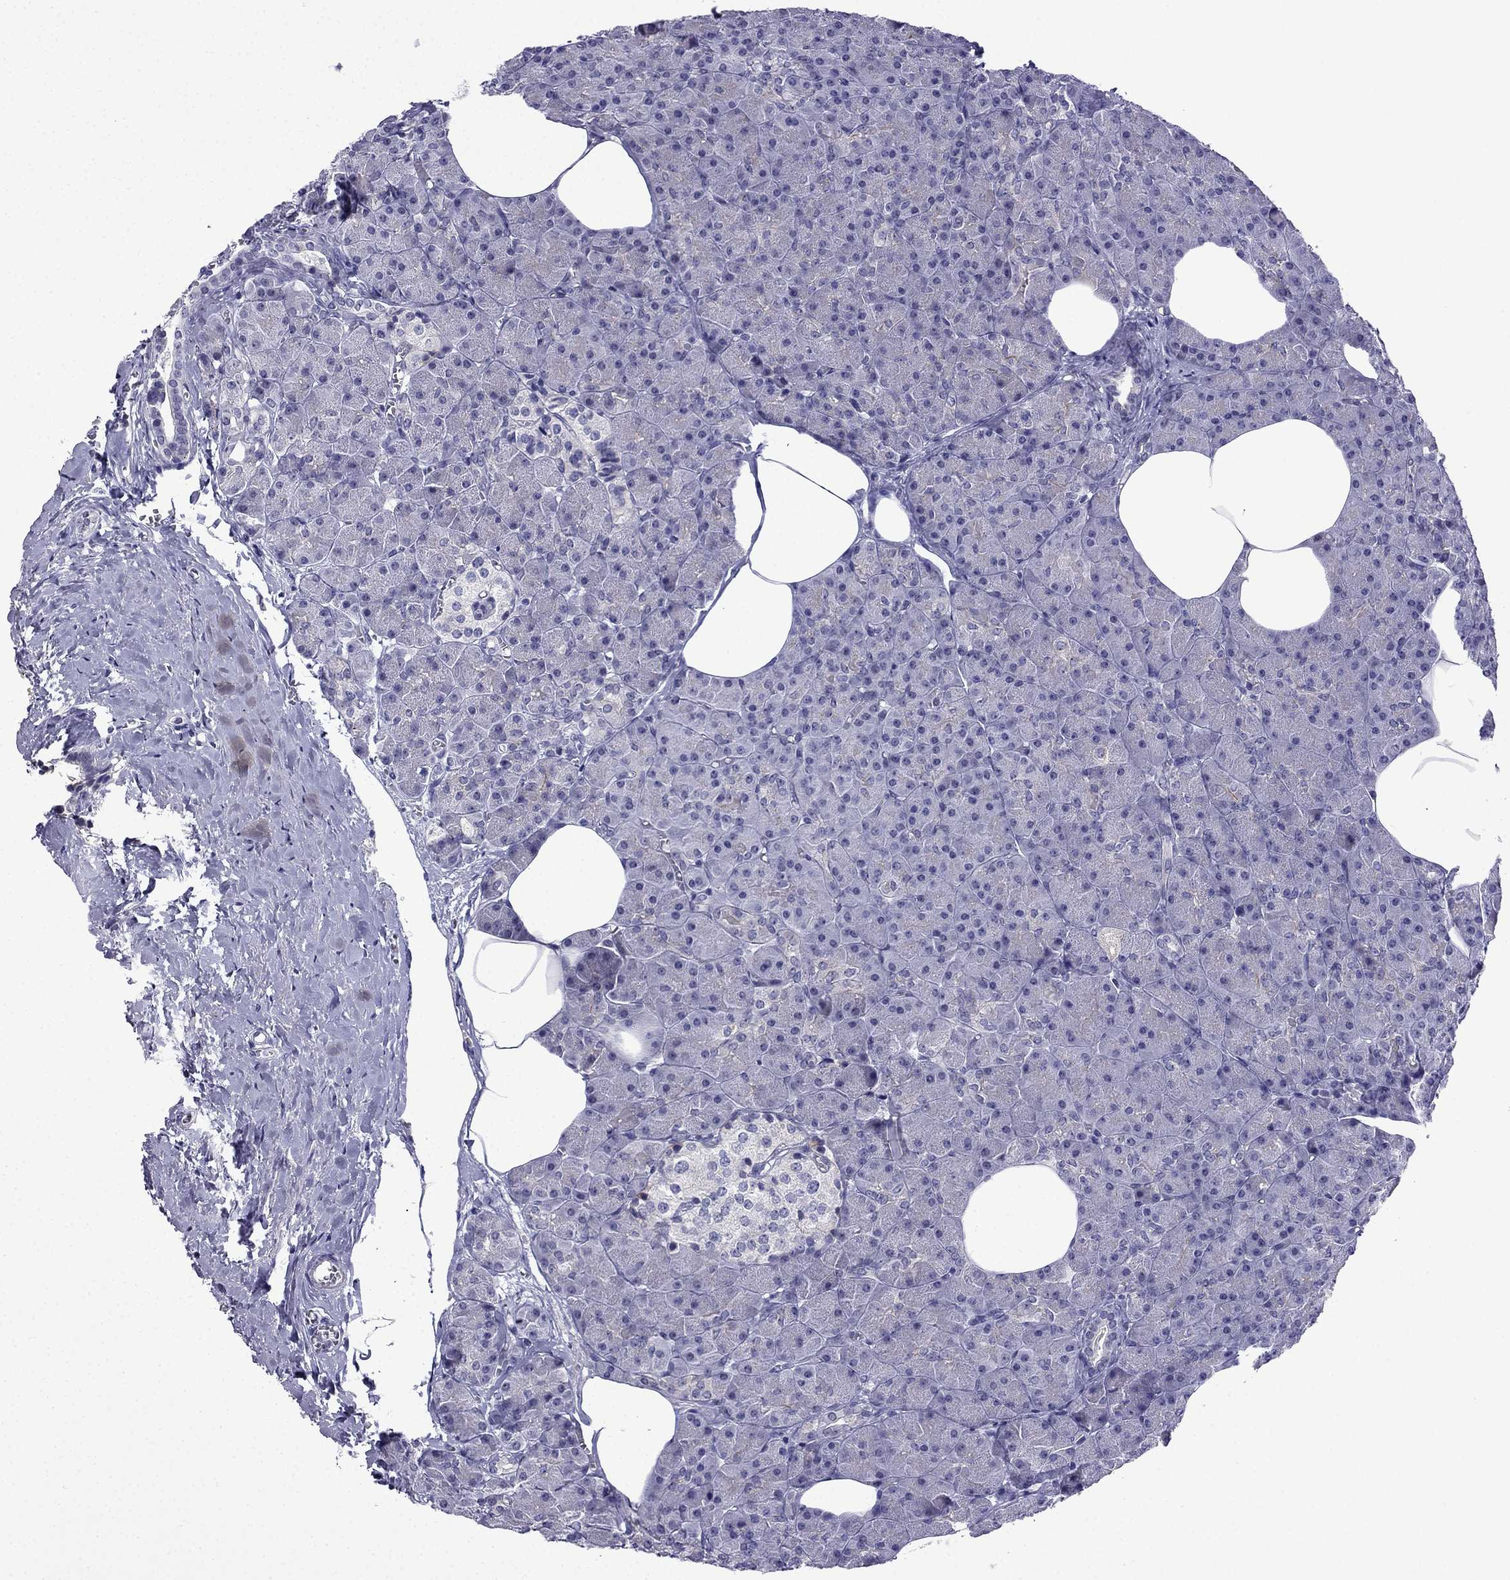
{"staining": {"intensity": "negative", "quantity": "none", "location": "none"}, "tissue": "pancreas", "cell_type": "Exocrine glandular cells", "image_type": "normal", "snomed": [{"axis": "morphology", "description": "Normal tissue, NOS"}, {"axis": "topography", "description": "Pancreas"}], "caption": "This is an IHC photomicrograph of benign pancreas. There is no positivity in exocrine glandular cells.", "gene": "POM121L12", "patient": {"sex": "female", "age": 45}}